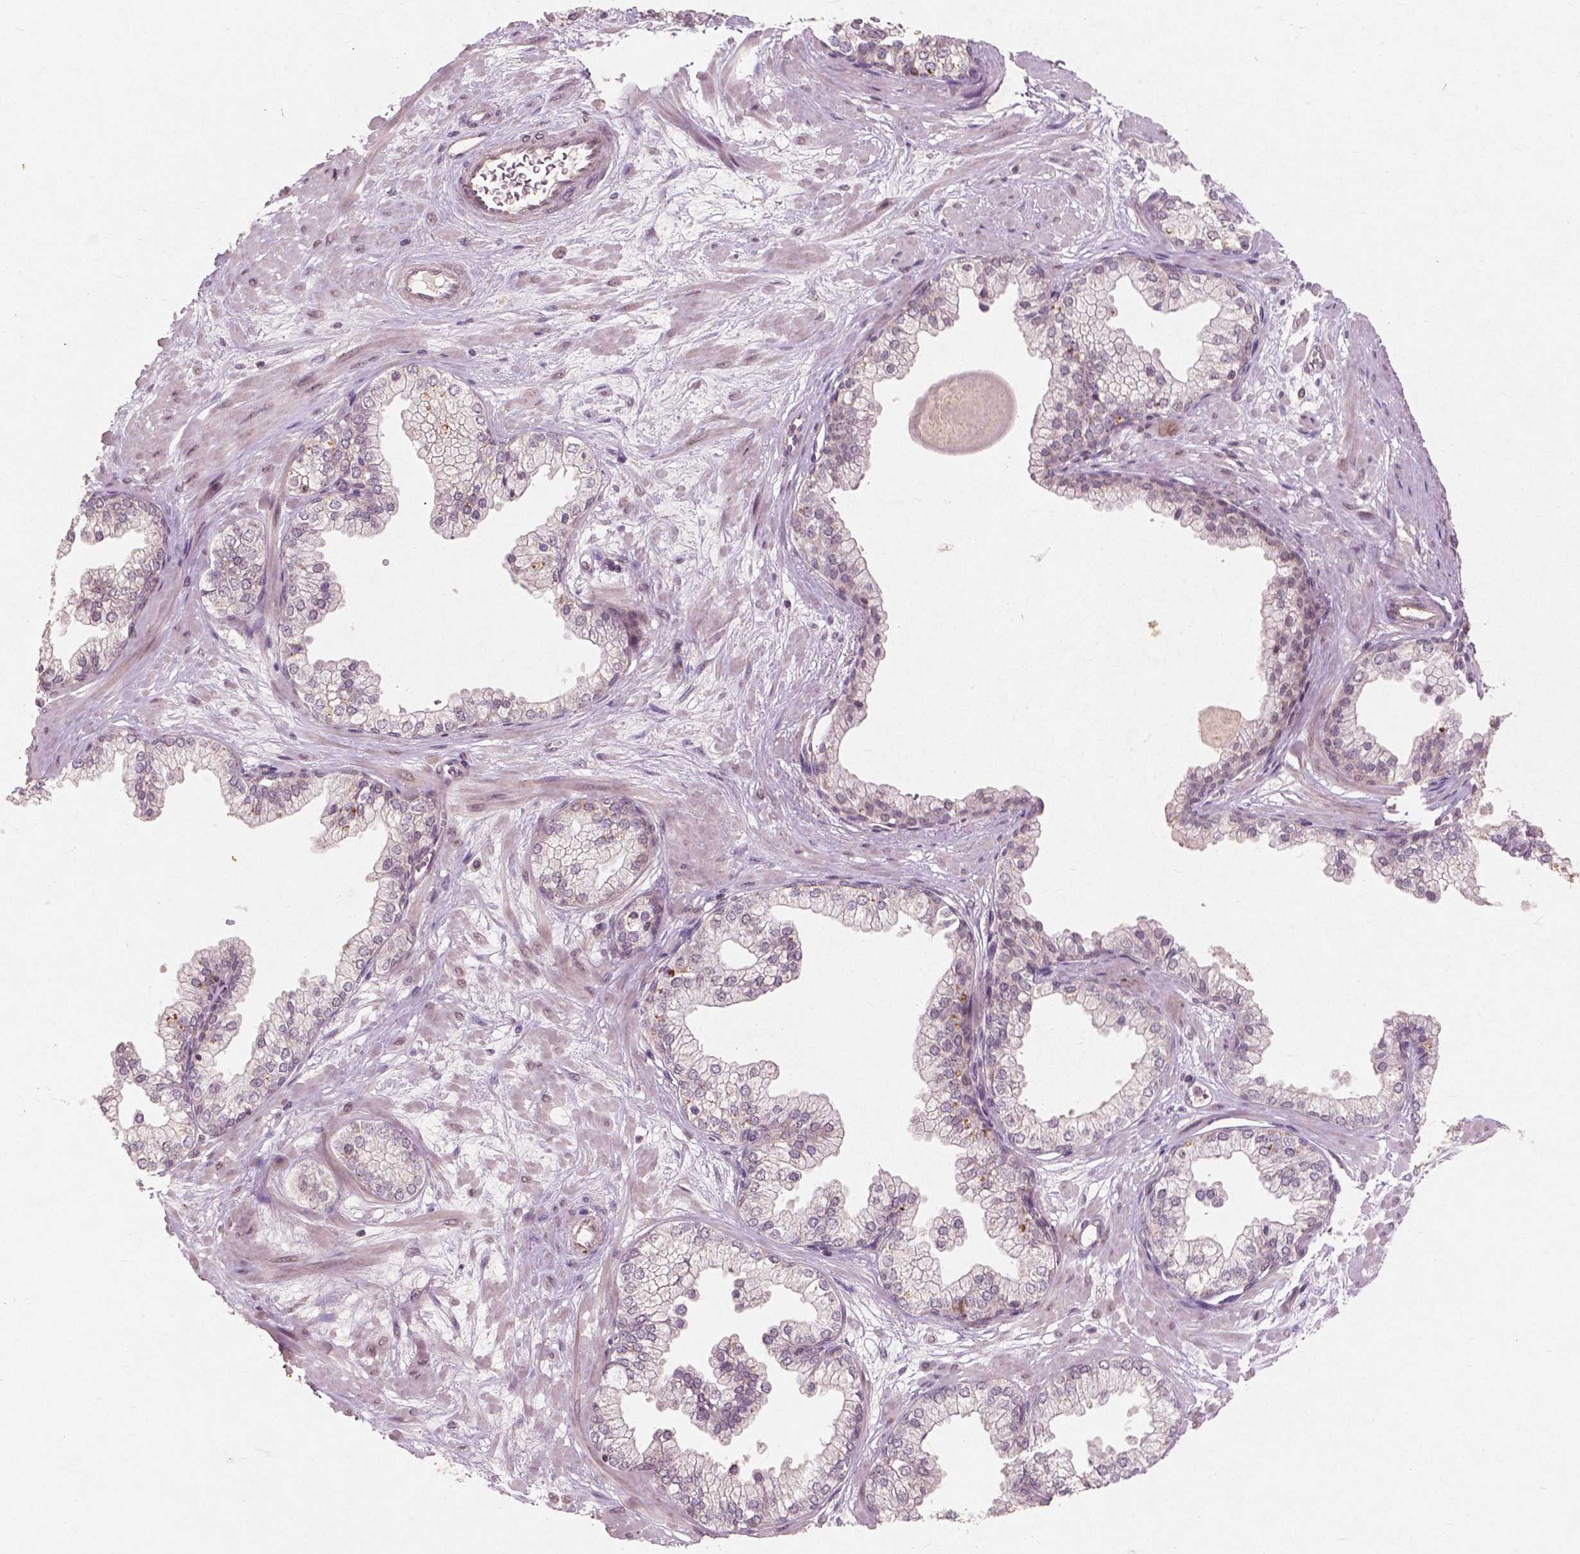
{"staining": {"intensity": "negative", "quantity": "none", "location": "none"}, "tissue": "prostate", "cell_type": "Glandular cells", "image_type": "normal", "snomed": [{"axis": "morphology", "description": "Normal tissue, NOS"}, {"axis": "topography", "description": "Prostate"}, {"axis": "topography", "description": "Peripheral nerve tissue"}], "caption": "Immunohistochemistry micrograph of unremarkable prostate: prostate stained with DAB displays no significant protein positivity in glandular cells.", "gene": "SMAD2", "patient": {"sex": "male", "age": 61}}